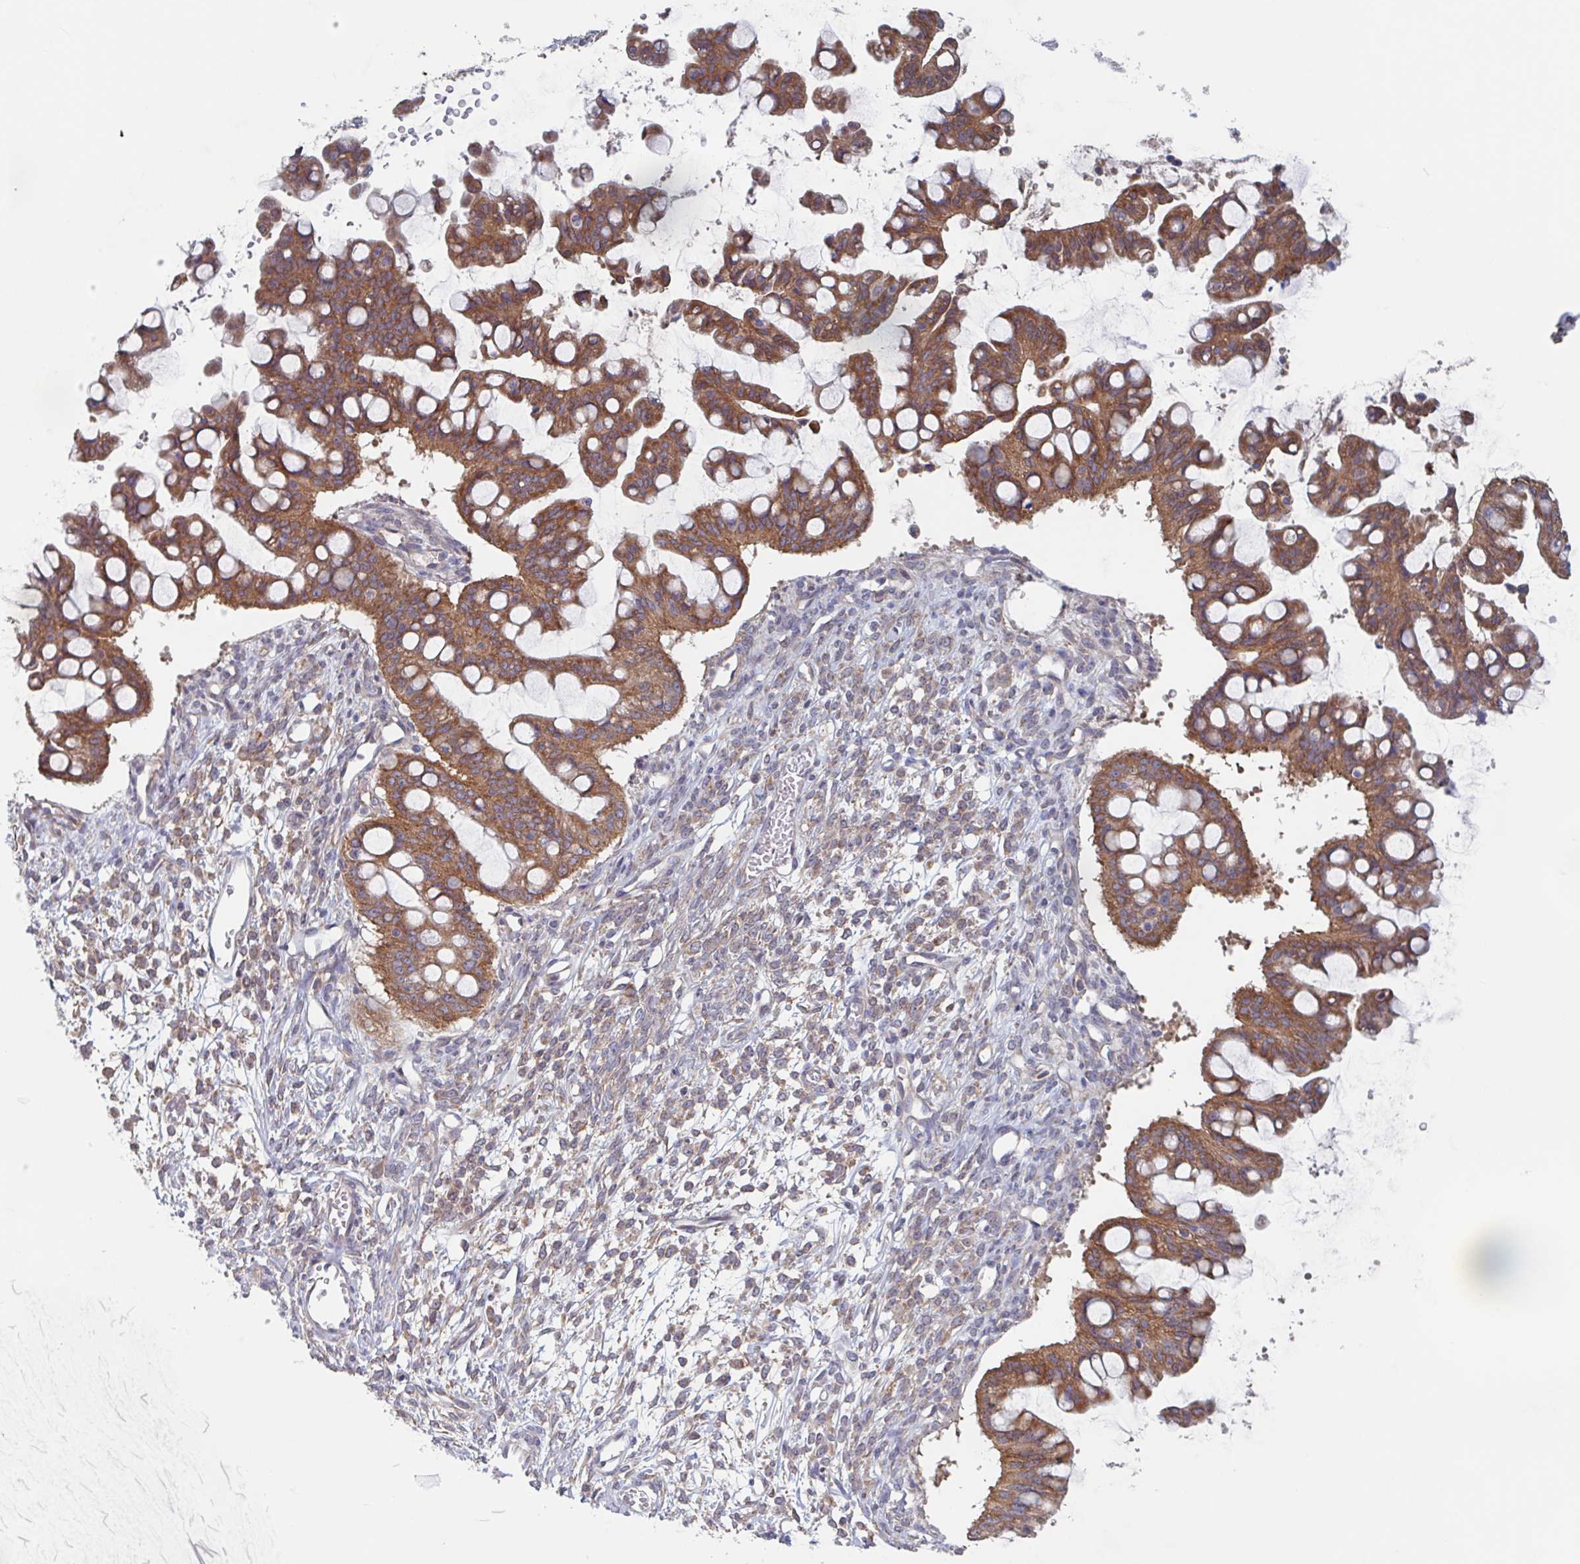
{"staining": {"intensity": "strong", "quantity": ">75%", "location": "cytoplasmic/membranous"}, "tissue": "ovarian cancer", "cell_type": "Tumor cells", "image_type": "cancer", "snomed": [{"axis": "morphology", "description": "Cystadenocarcinoma, mucinous, NOS"}, {"axis": "topography", "description": "Ovary"}], "caption": "A brown stain highlights strong cytoplasmic/membranous positivity of a protein in ovarian mucinous cystadenocarcinoma tumor cells.", "gene": "SURF1", "patient": {"sex": "female", "age": 73}}